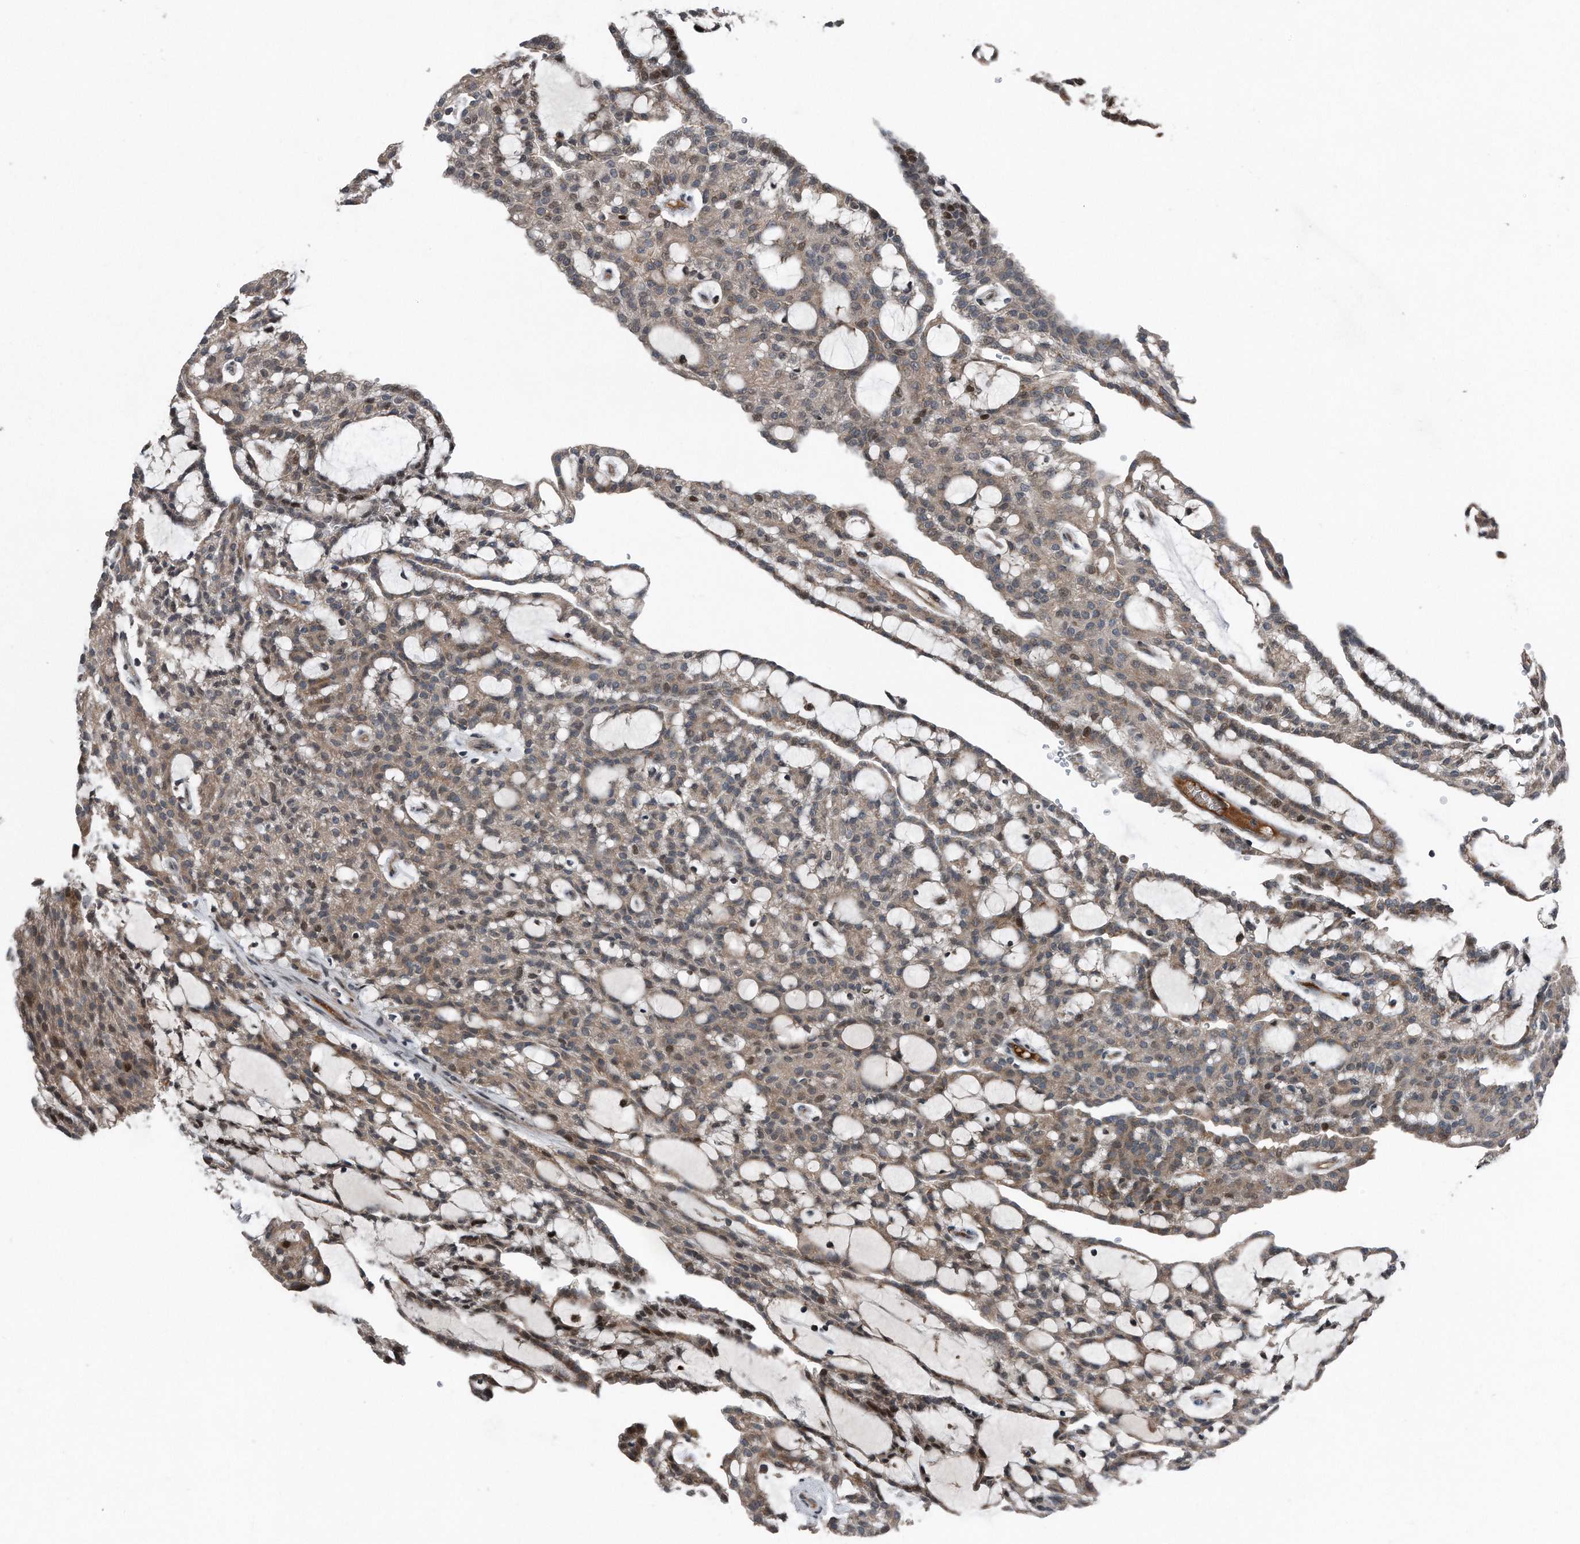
{"staining": {"intensity": "weak", "quantity": ">75%", "location": "cytoplasmic/membranous,nuclear"}, "tissue": "renal cancer", "cell_type": "Tumor cells", "image_type": "cancer", "snomed": [{"axis": "morphology", "description": "Adenocarcinoma, NOS"}, {"axis": "topography", "description": "Kidney"}], "caption": "High-magnification brightfield microscopy of renal cancer (adenocarcinoma) stained with DAB (3,3'-diaminobenzidine) (brown) and counterstained with hematoxylin (blue). tumor cells exhibit weak cytoplasmic/membranous and nuclear positivity is seen in about>75% of cells.", "gene": "DST", "patient": {"sex": "male", "age": 63}}